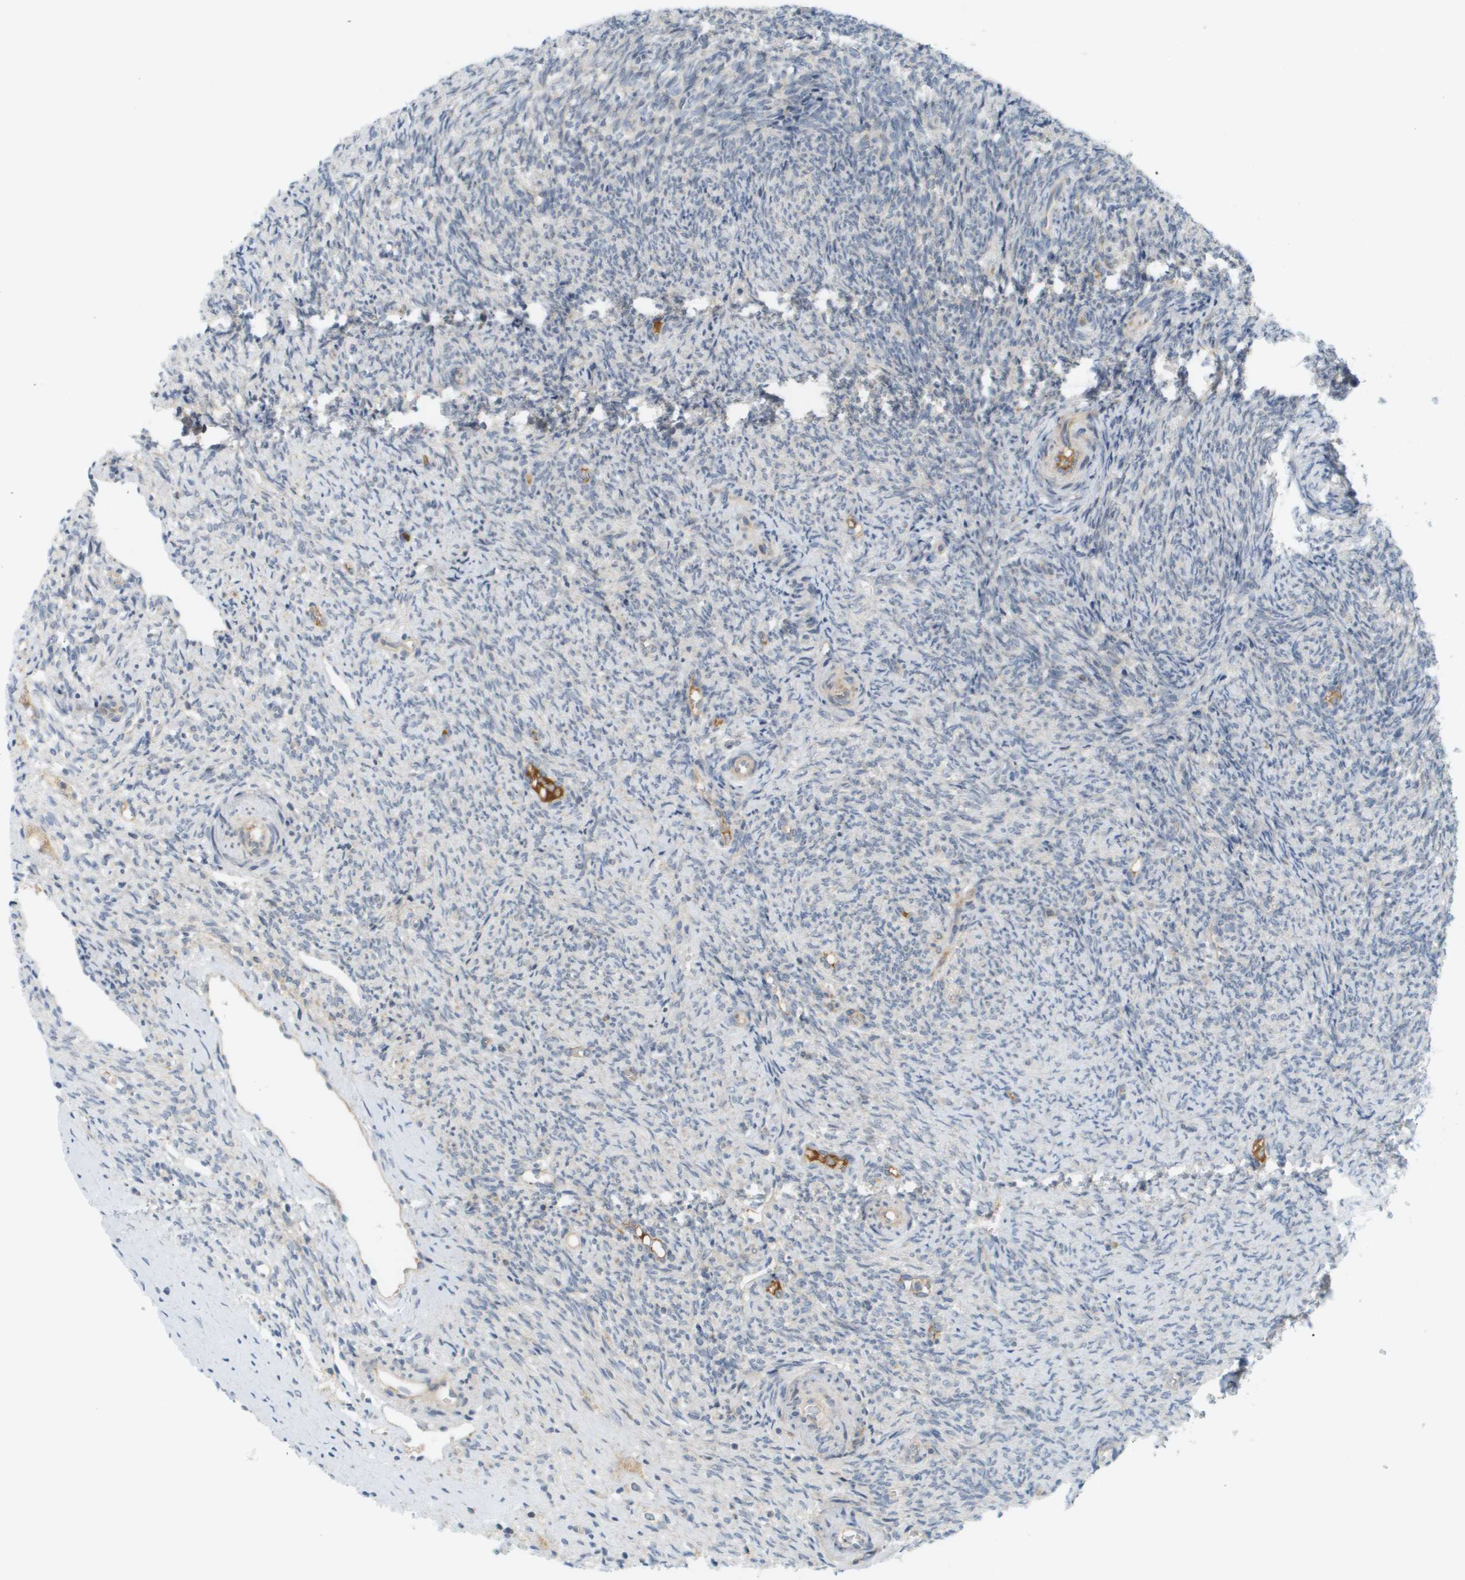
{"staining": {"intensity": "weak", "quantity": ">75%", "location": "cytoplasmic/membranous"}, "tissue": "ovary", "cell_type": "Follicle cells", "image_type": "normal", "snomed": [{"axis": "morphology", "description": "Normal tissue, NOS"}, {"axis": "topography", "description": "Ovary"}], "caption": "Immunohistochemistry photomicrograph of benign ovary: ovary stained using immunohistochemistry (IHC) displays low levels of weak protein expression localized specifically in the cytoplasmic/membranous of follicle cells, appearing as a cytoplasmic/membranous brown color.", "gene": "PROC", "patient": {"sex": "female", "age": 41}}